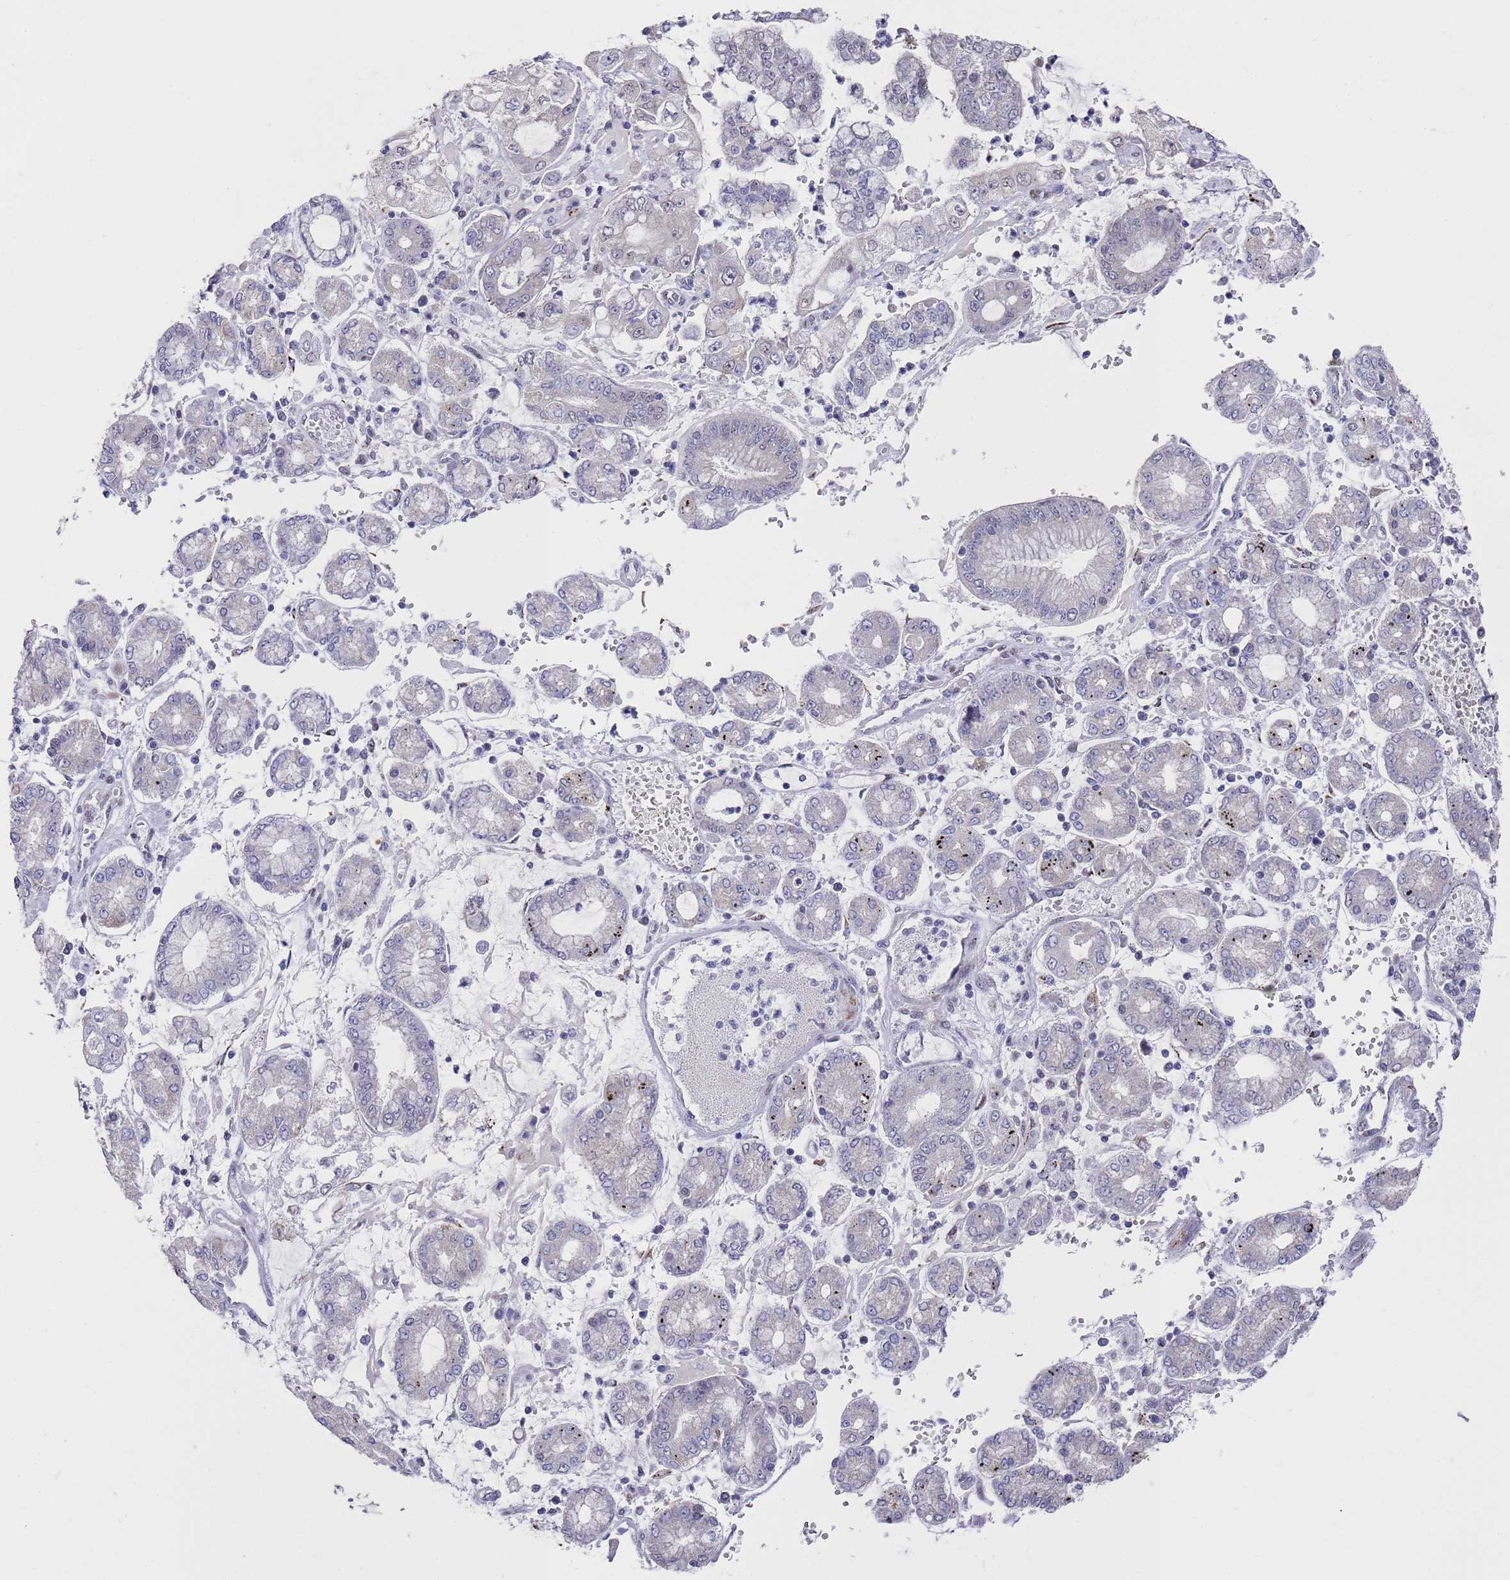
{"staining": {"intensity": "negative", "quantity": "none", "location": "none"}, "tissue": "stomach cancer", "cell_type": "Tumor cells", "image_type": "cancer", "snomed": [{"axis": "morphology", "description": "Adenocarcinoma, NOS"}, {"axis": "topography", "description": "Stomach"}], "caption": "Immunohistochemistry (IHC) photomicrograph of neoplastic tissue: stomach cancer (adenocarcinoma) stained with DAB (3,3'-diaminobenzidine) exhibits no significant protein expression in tumor cells.", "gene": "COPS6", "patient": {"sex": "male", "age": 76}}